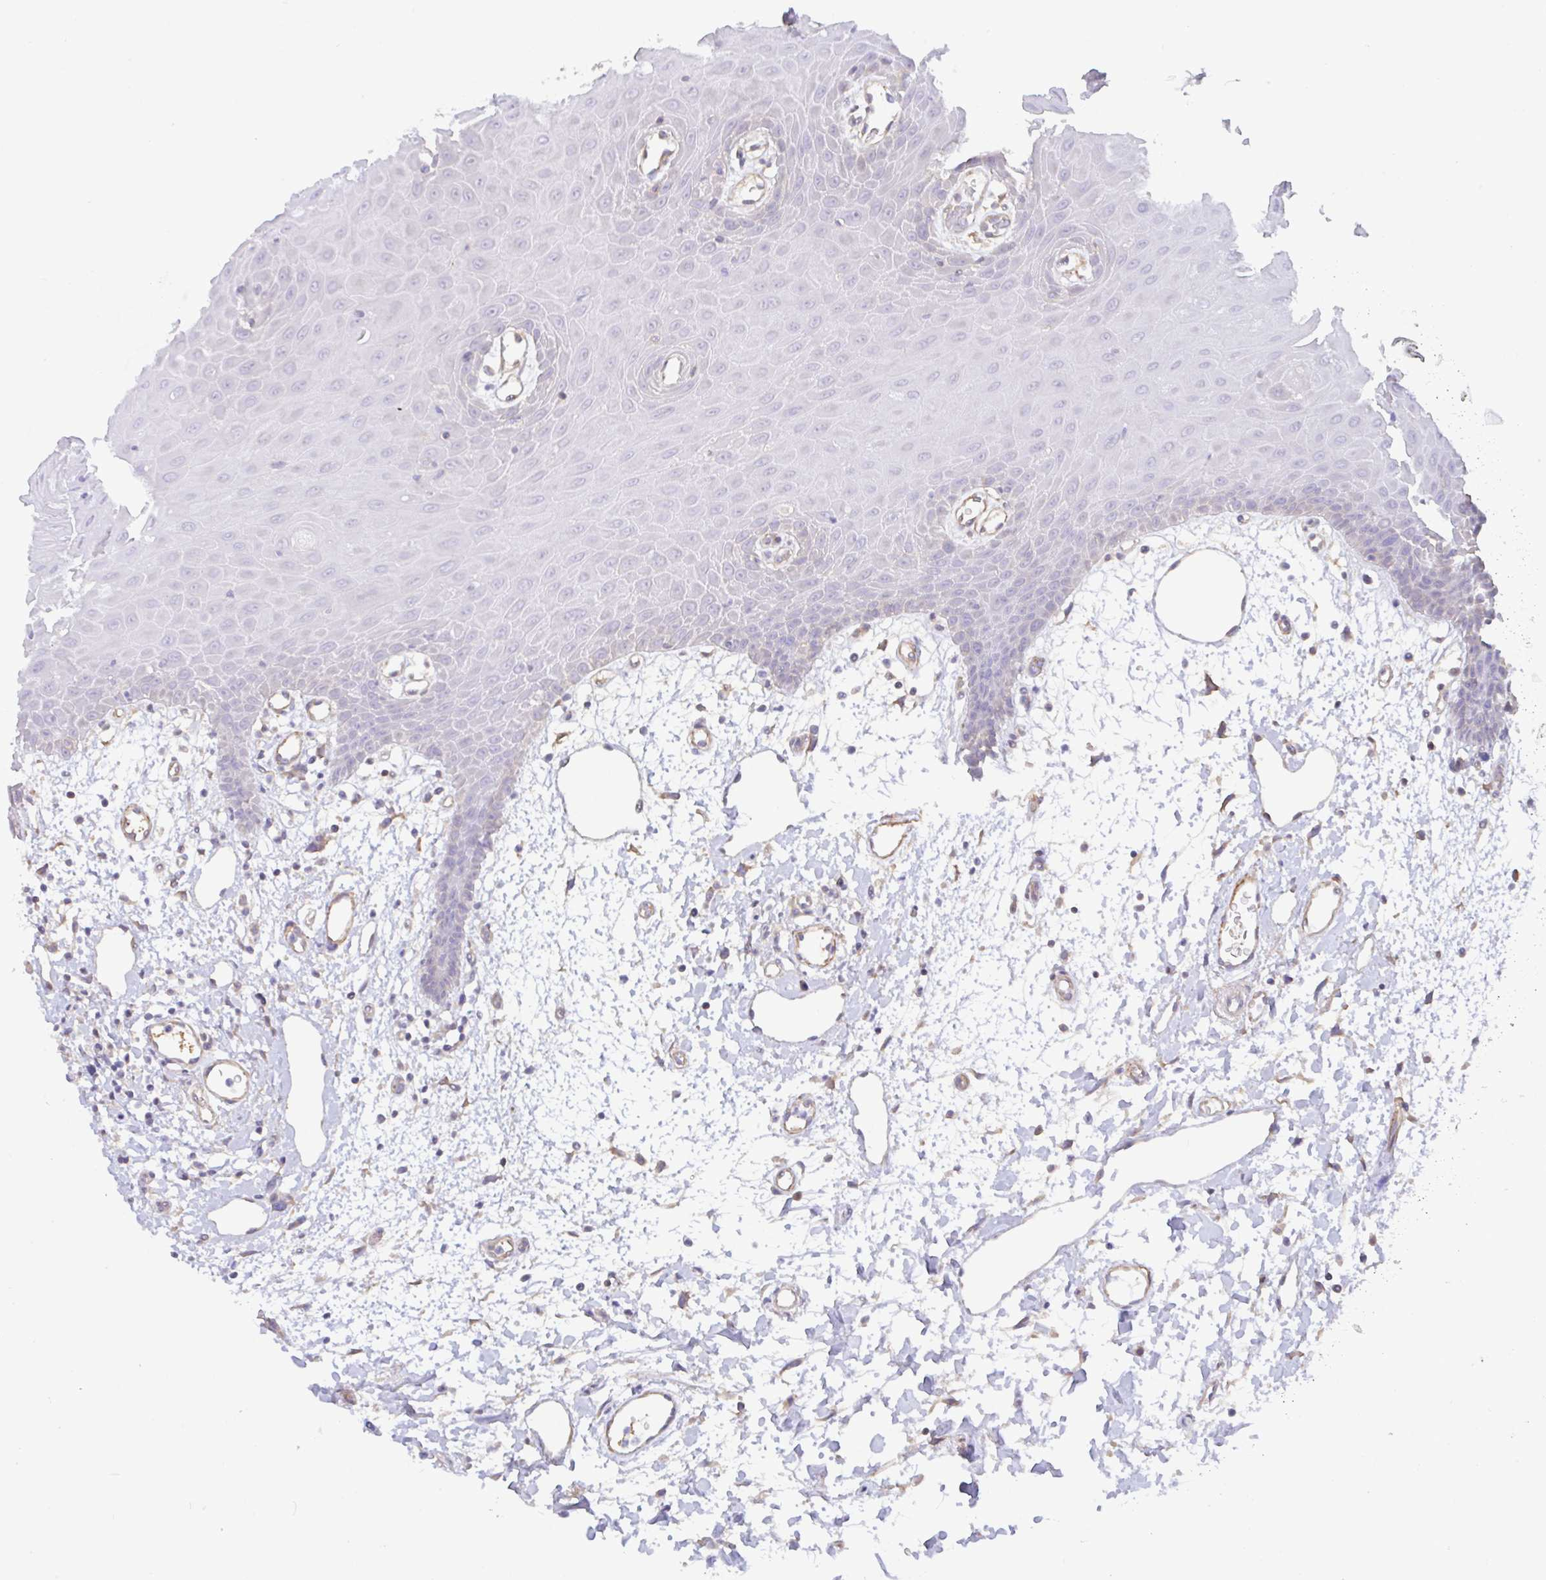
{"staining": {"intensity": "negative", "quantity": "none", "location": "none"}, "tissue": "oral mucosa", "cell_type": "Squamous epithelial cells", "image_type": "normal", "snomed": [{"axis": "morphology", "description": "Normal tissue, NOS"}, {"axis": "topography", "description": "Oral tissue"}], "caption": "Oral mucosa stained for a protein using immunohistochemistry reveals no positivity squamous epithelial cells.", "gene": "PLCD4", "patient": {"sex": "female", "age": 59}}